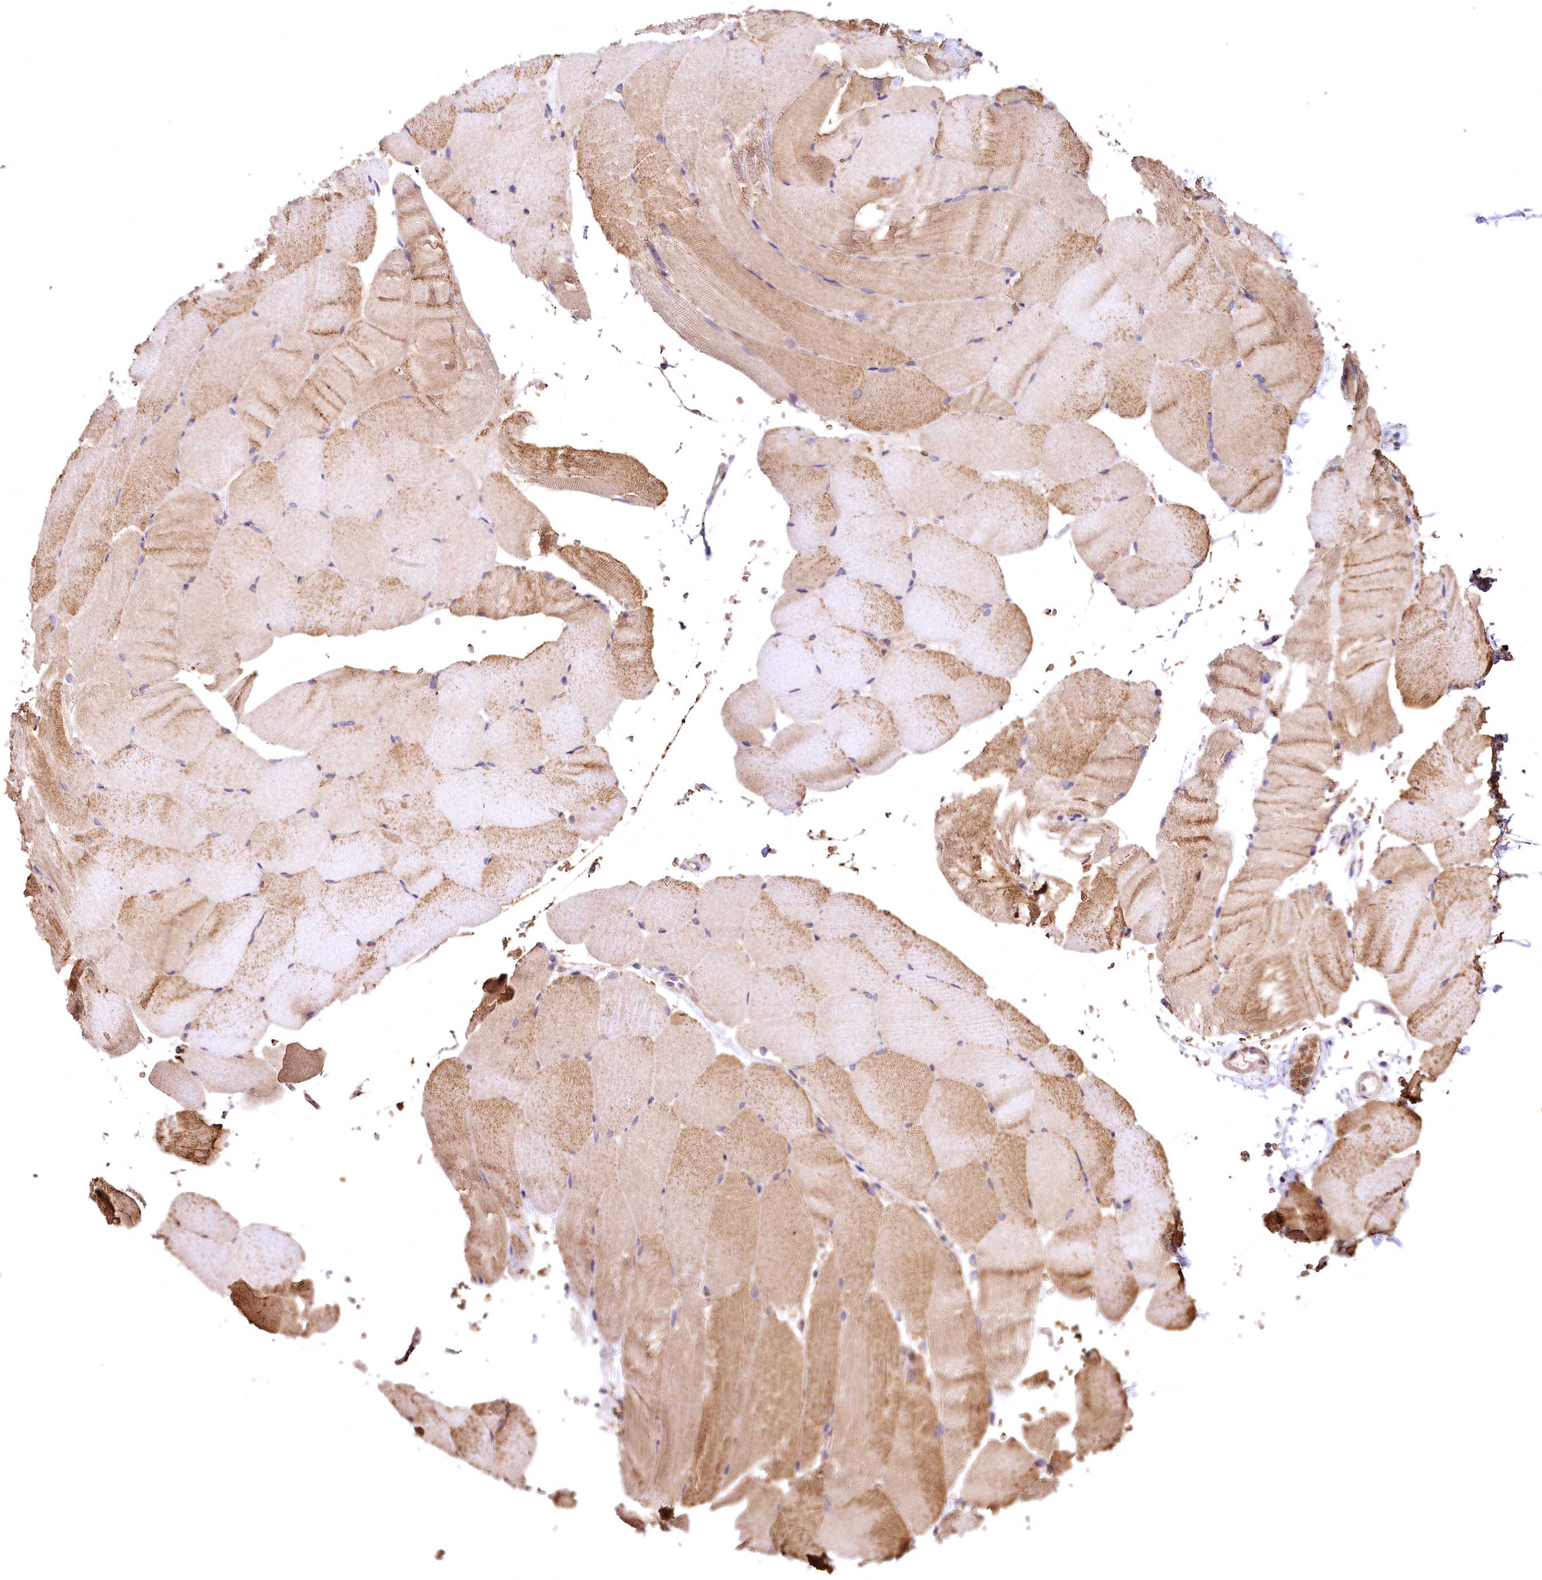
{"staining": {"intensity": "moderate", "quantity": "25%-75%", "location": "cytoplasmic/membranous"}, "tissue": "skeletal muscle", "cell_type": "Myocytes", "image_type": "normal", "snomed": [{"axis": "morphology", "description": "Normal tissue, NOS"}, {"axis": "topography", "description": "Skeletal muscle"}, {"axis": "topography", "description": "Parathyroid gland"}], "caption": "Skeletal muscle stained with immunohistochemistry (IHC) reveals moderate cytoplasmic/membranous expression in approximately 25%-75% of myocytes.", "gene": "SPTA1", "patient": {"sex": "female", "age": 37}}